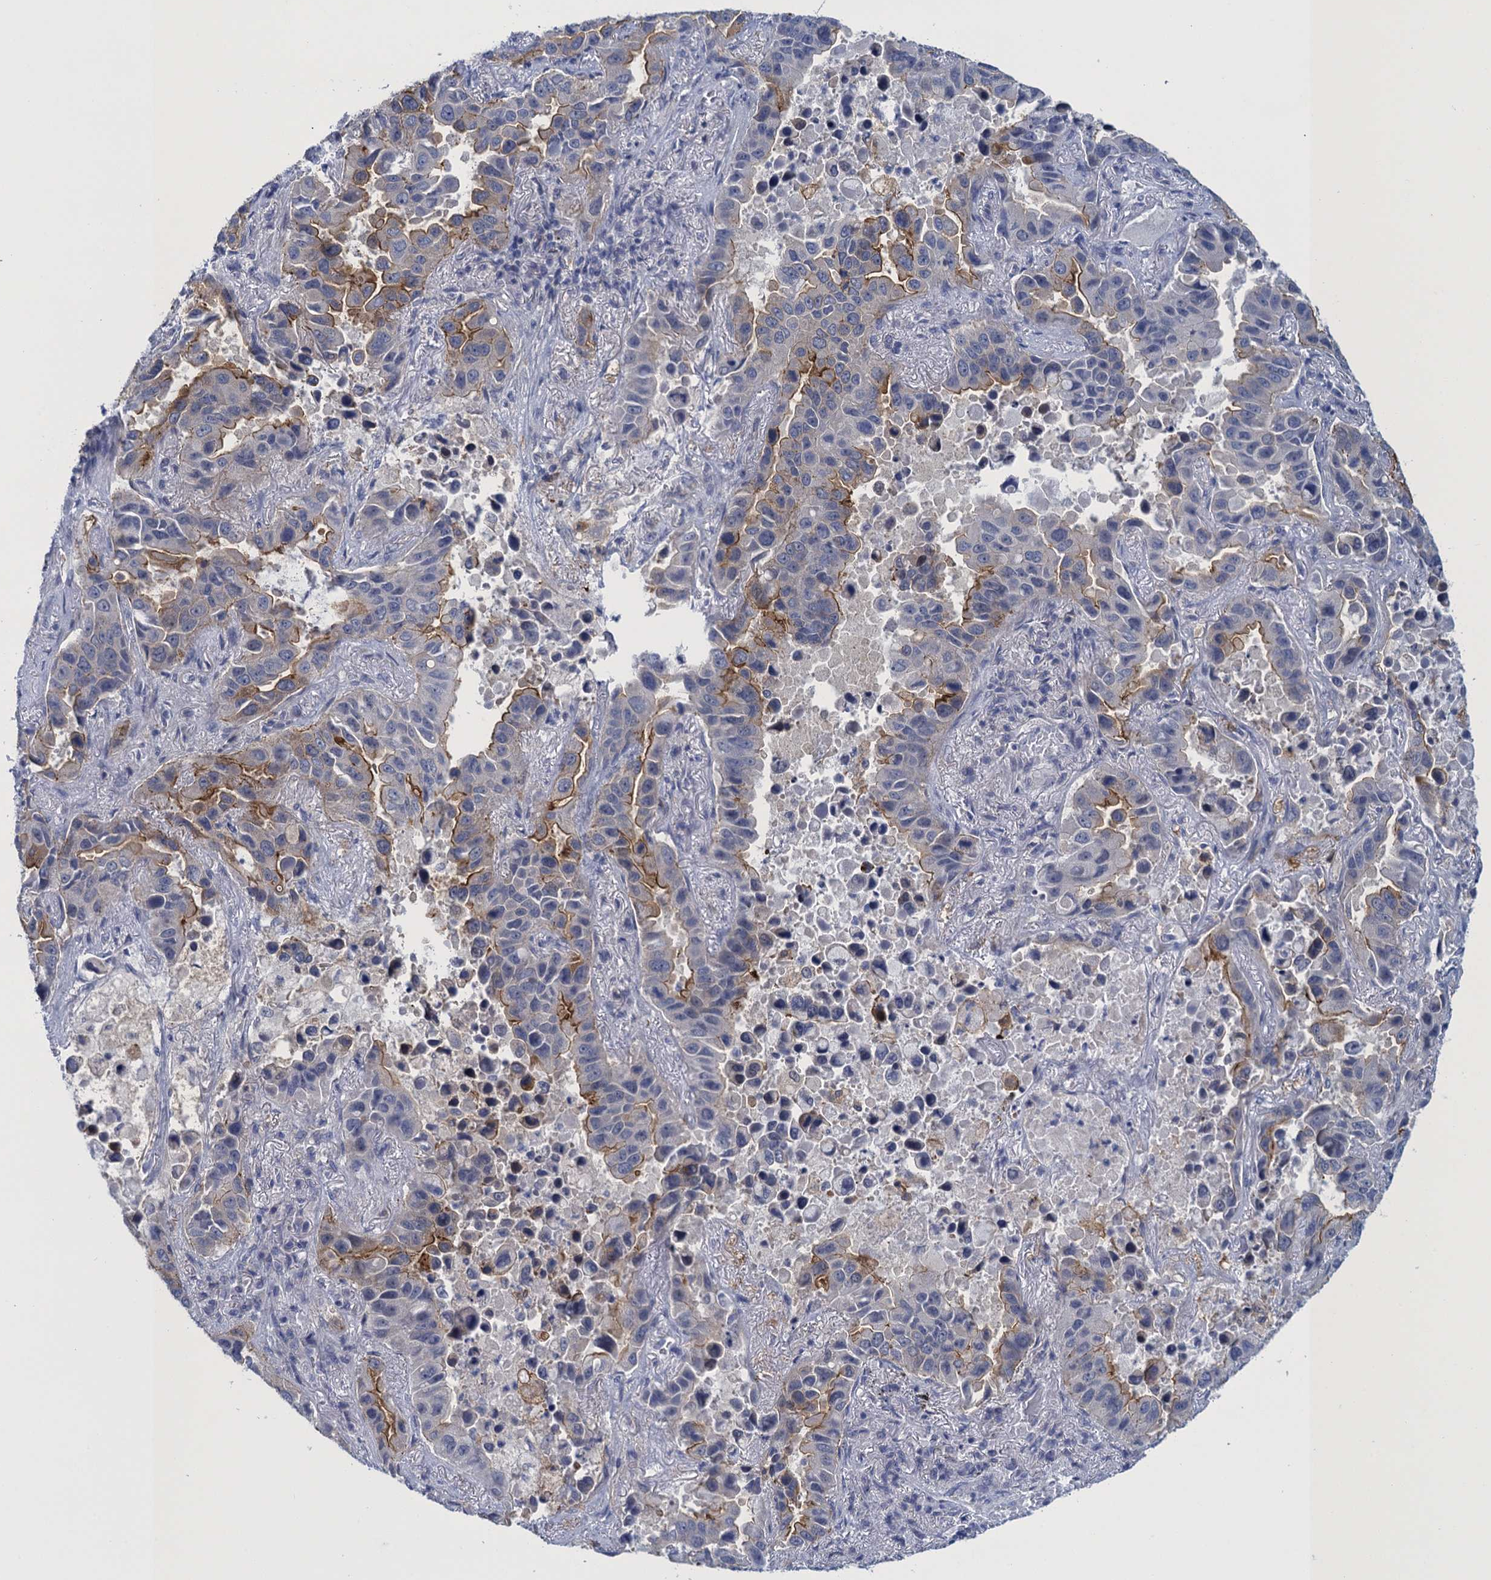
{"staining": {"intensity": "moderate", "quantity": "<25%", "location": "cytoplasmic/membranous"}, "tissue": "lung cancer", "cell_type": "Tumor cells", "image_type": "cancer", "snomed": [{"axis": "morphology", "description": "Adenocarcinoma, NOS"}, {"axis": "topography", "description": "Lung"}], "caption": "Immunohistochemical staining of human adenocarcinoma (lung) reveals moderate cytoplasmic/membranous protein positivity in approximately <25% of tumor cells.", "gene": "SCEL", "patient": {"sex": "male", "age": 64}}